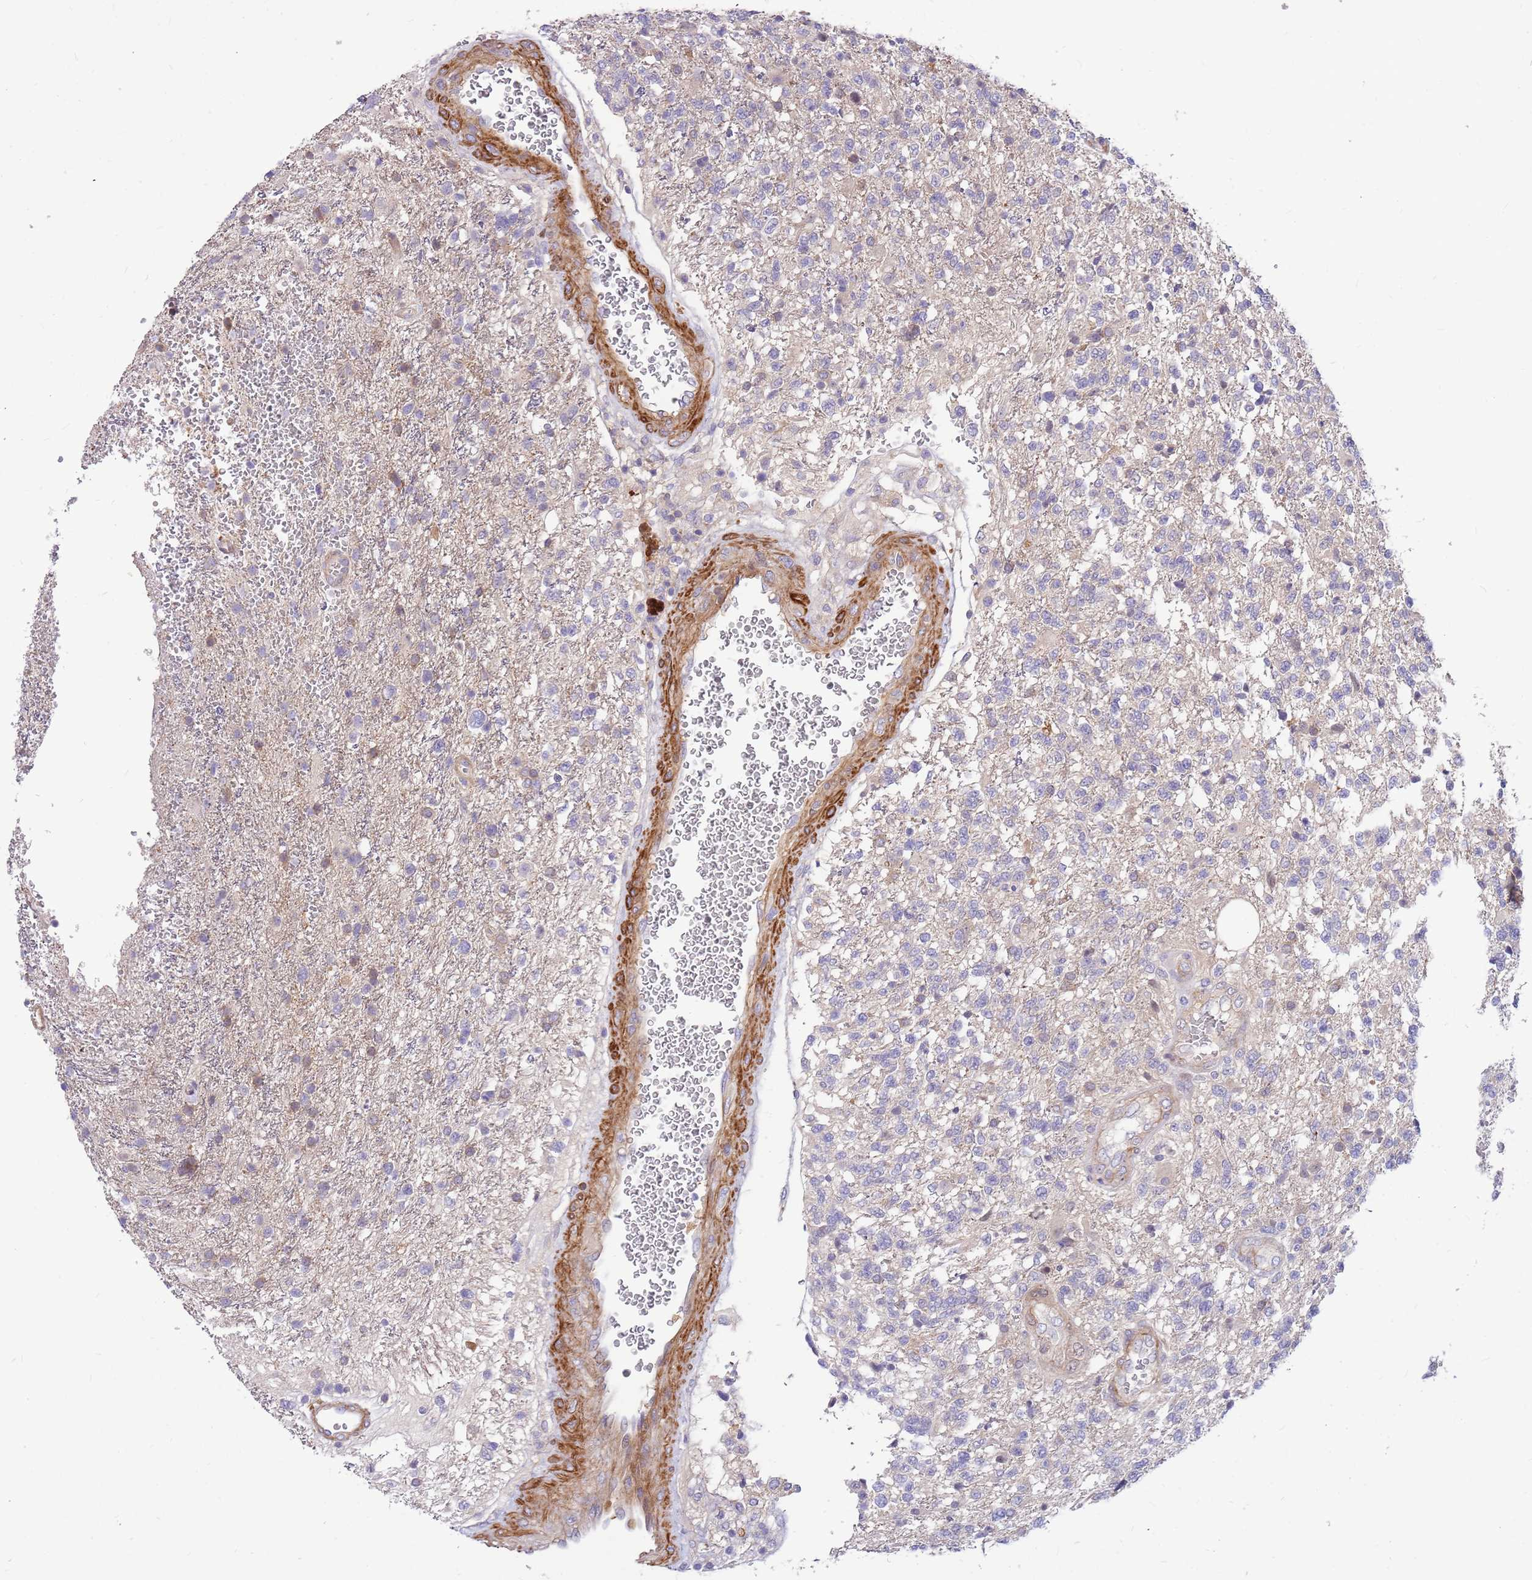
{"staining": {"intensity": "negative", "quantity": "none", "location": "none"}, "tissue": "glioma", "cell_type": "Tumor cells", "image_type": "cancer", "snomed": [{"axis": "morphology", "description": "Glioma, malignant, High grade"}, {"axis": "topography", "description": "Brain"}], "caption": "Tumor cells are negative for protein expression in human malignant high-grade glioma.", "gene": "MVD", "patient": {"sex": "male", "age": 56}}